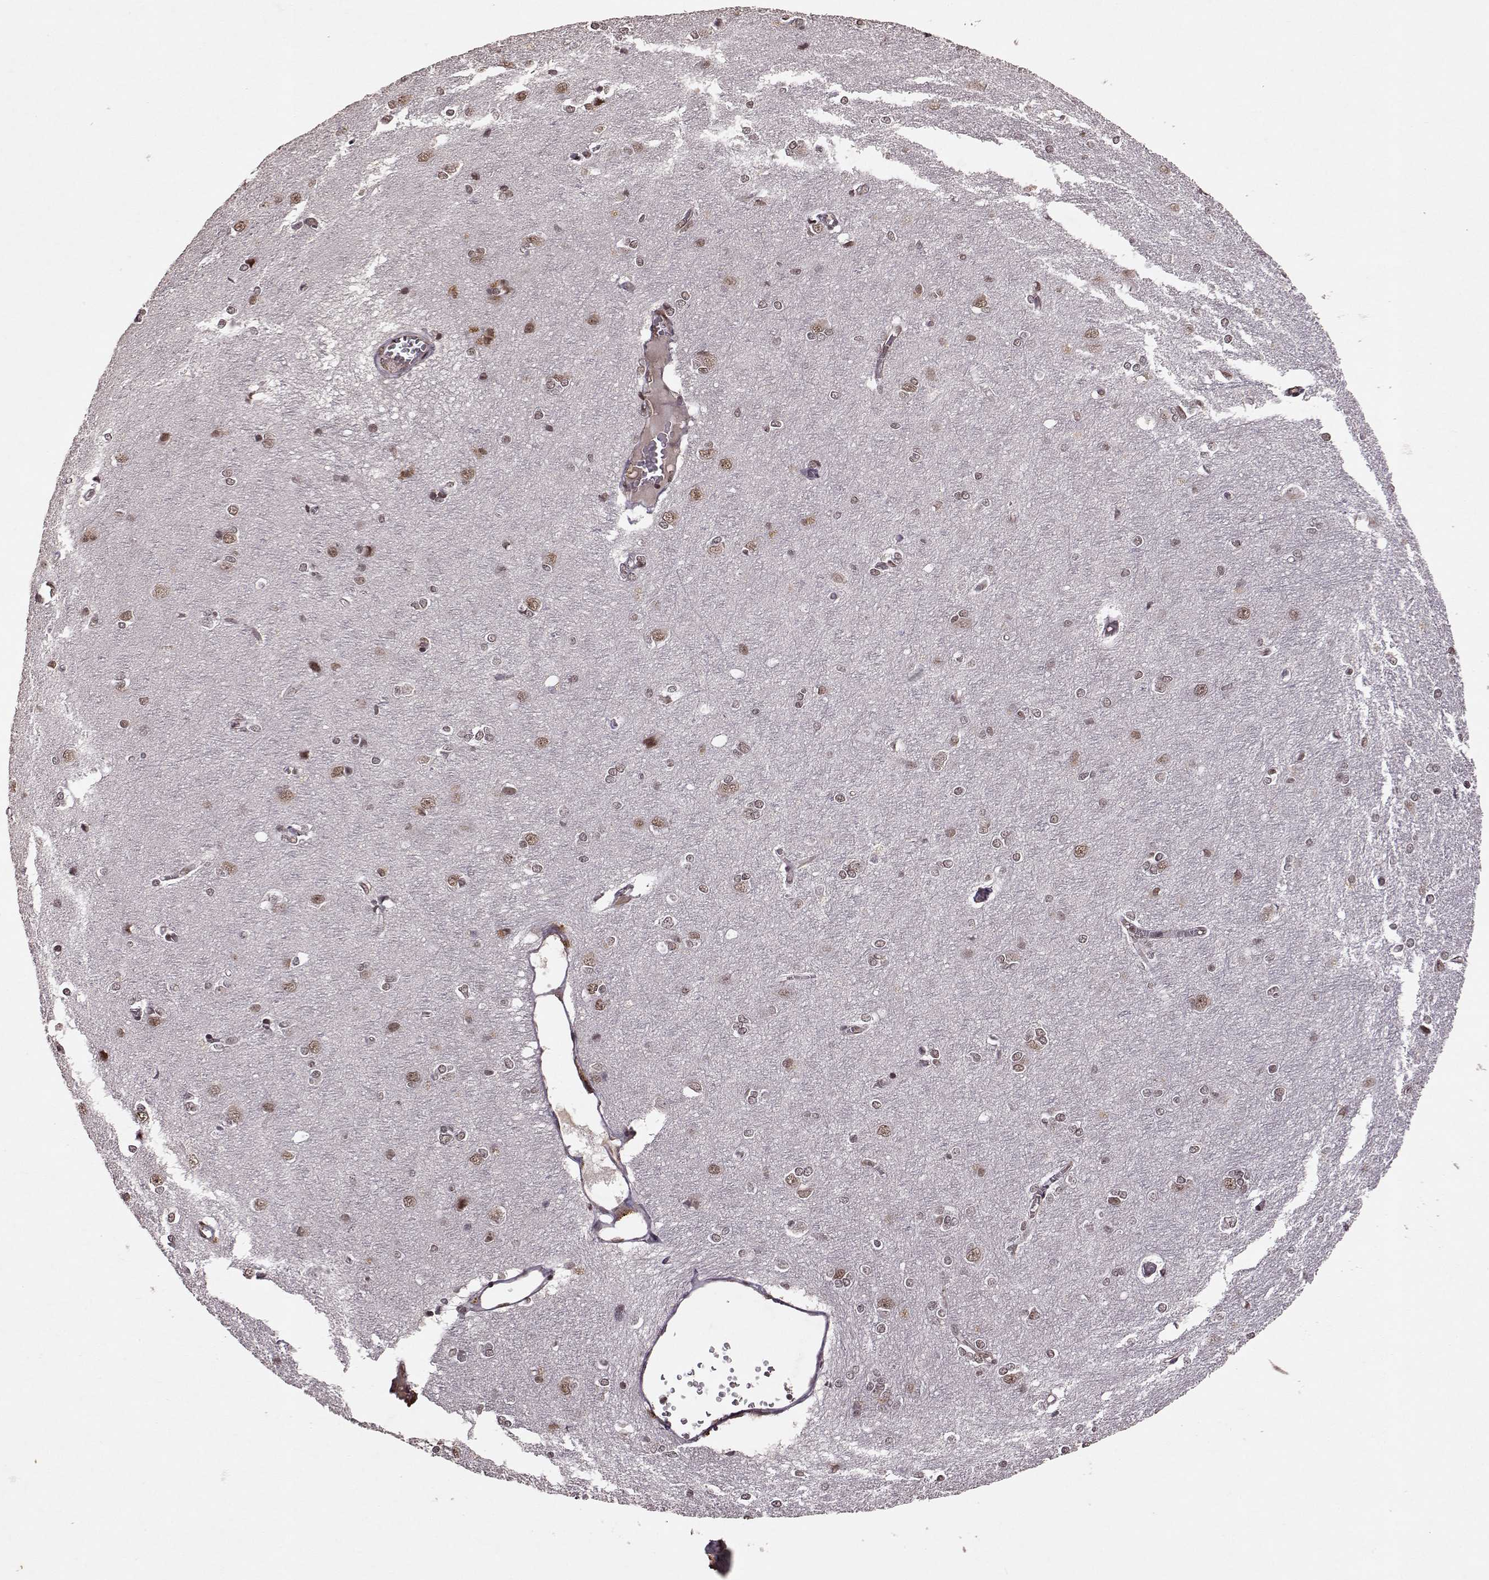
{"staining": {"intensity": "weak", "quantity": ">75%", "location": "nuclear"}, "tissue": "cerebral cortex", "cell_type": "Endothelial cells", "image_type": "normal", "snomed": [{"axis": "morphology", "description": "Normal tissue, NOS"}, {"axis": "topography", "description": "Cerebral cortex"}], "caption": "High-power microscopy captured an IHC micrograph of normal cerebral cortex, revealing weak nuclear positivity in approximately >75% of endothelial cells.", "gene": "RRAGD", "patient": {"sex": "male", "age": 37}}